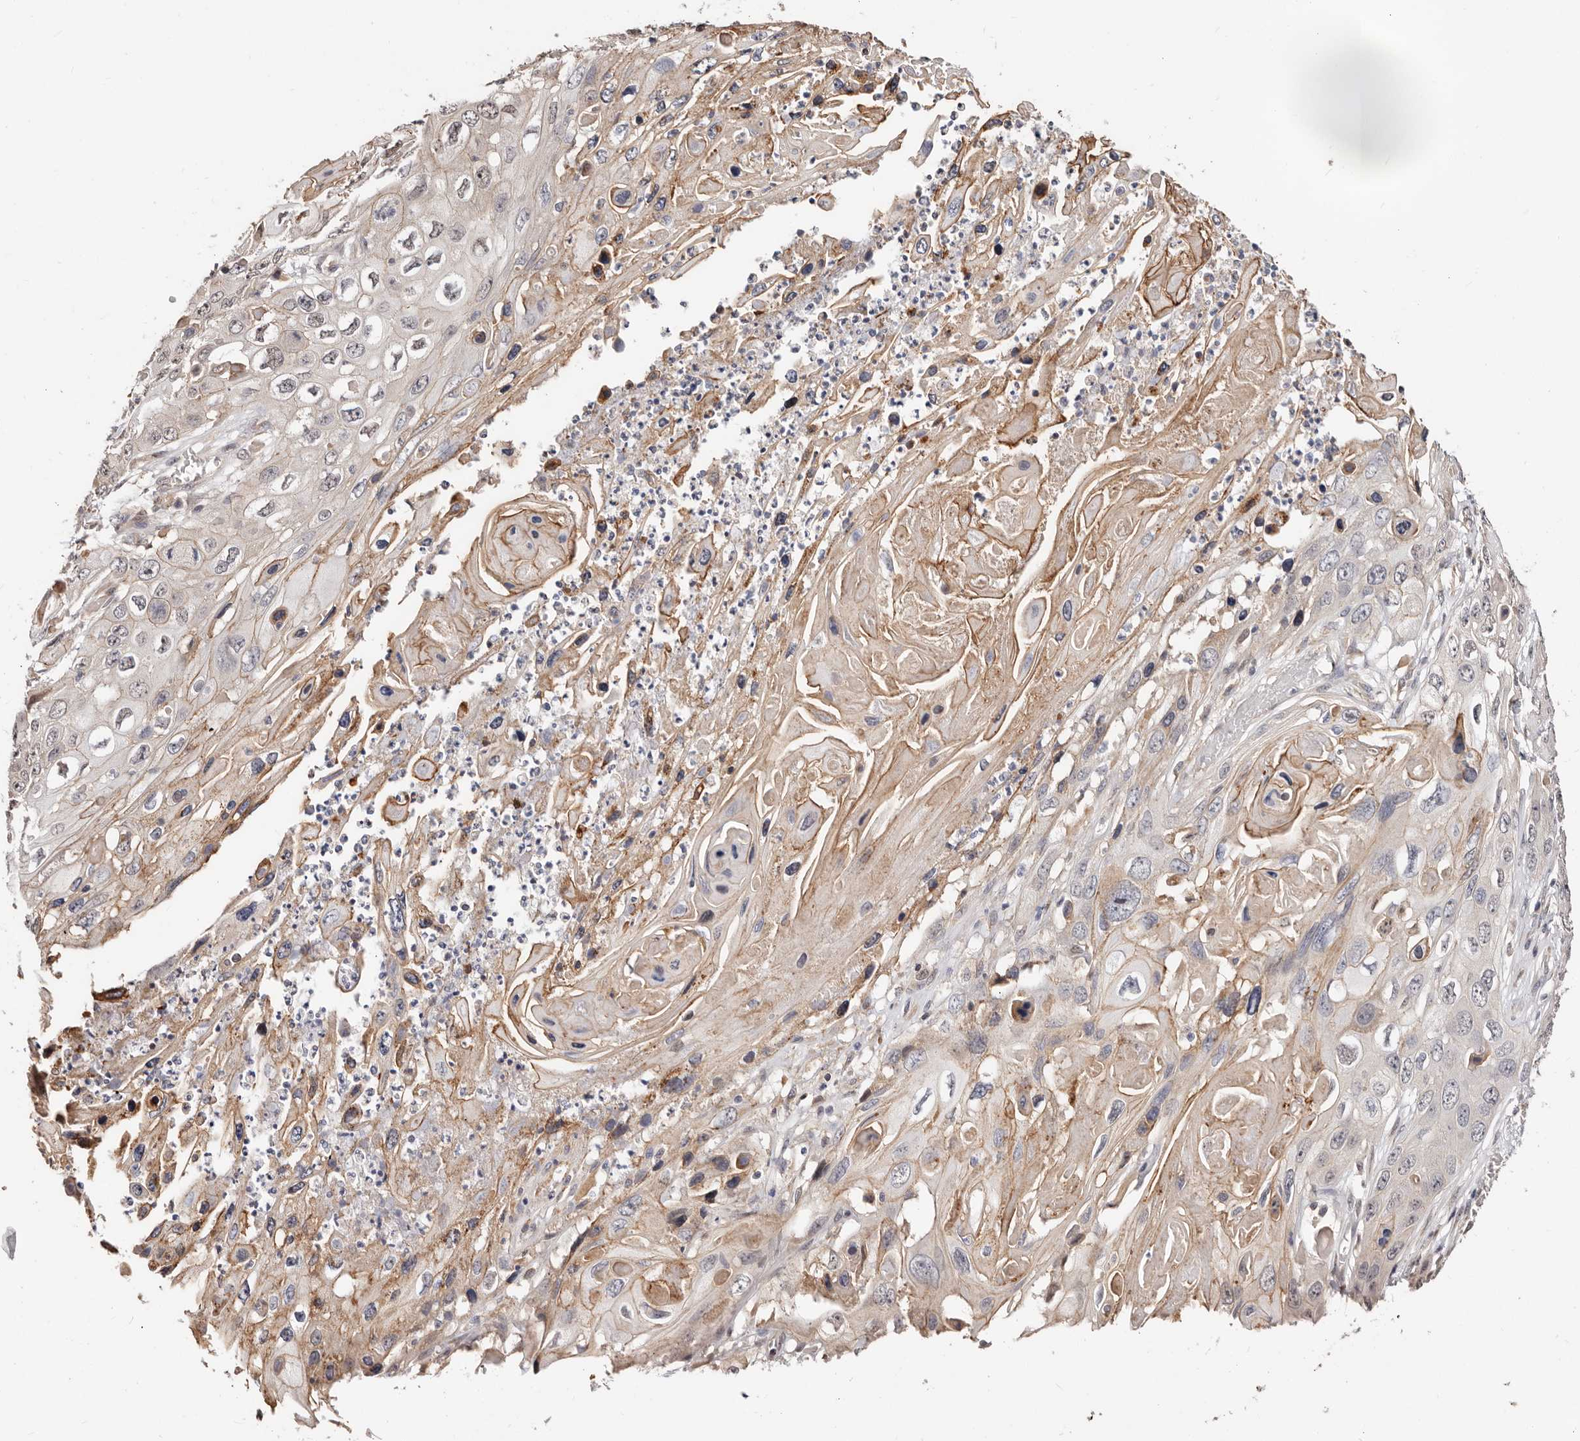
{"staining": {"intensity": "weak", "quantity": "25%-75%", "location": "cytoplasmic/membranous"}, "tissue": "skin cancer", "cell_type": "Tumor cells", "image_type": "cancer", "snomed": [{"axis": "morphology", "description": "Squamous cell carcinoma, NOS"}, {"axis": "topography", "description": "Skin"}], "caption": "Protein staining of skin cancer tissue exhibits weak cytoplasmic/membranous positivity in approximately 25%-75% of tumor cells.", "gene": "TRIP13", "patient": {"sex": "male", "age": 55}}